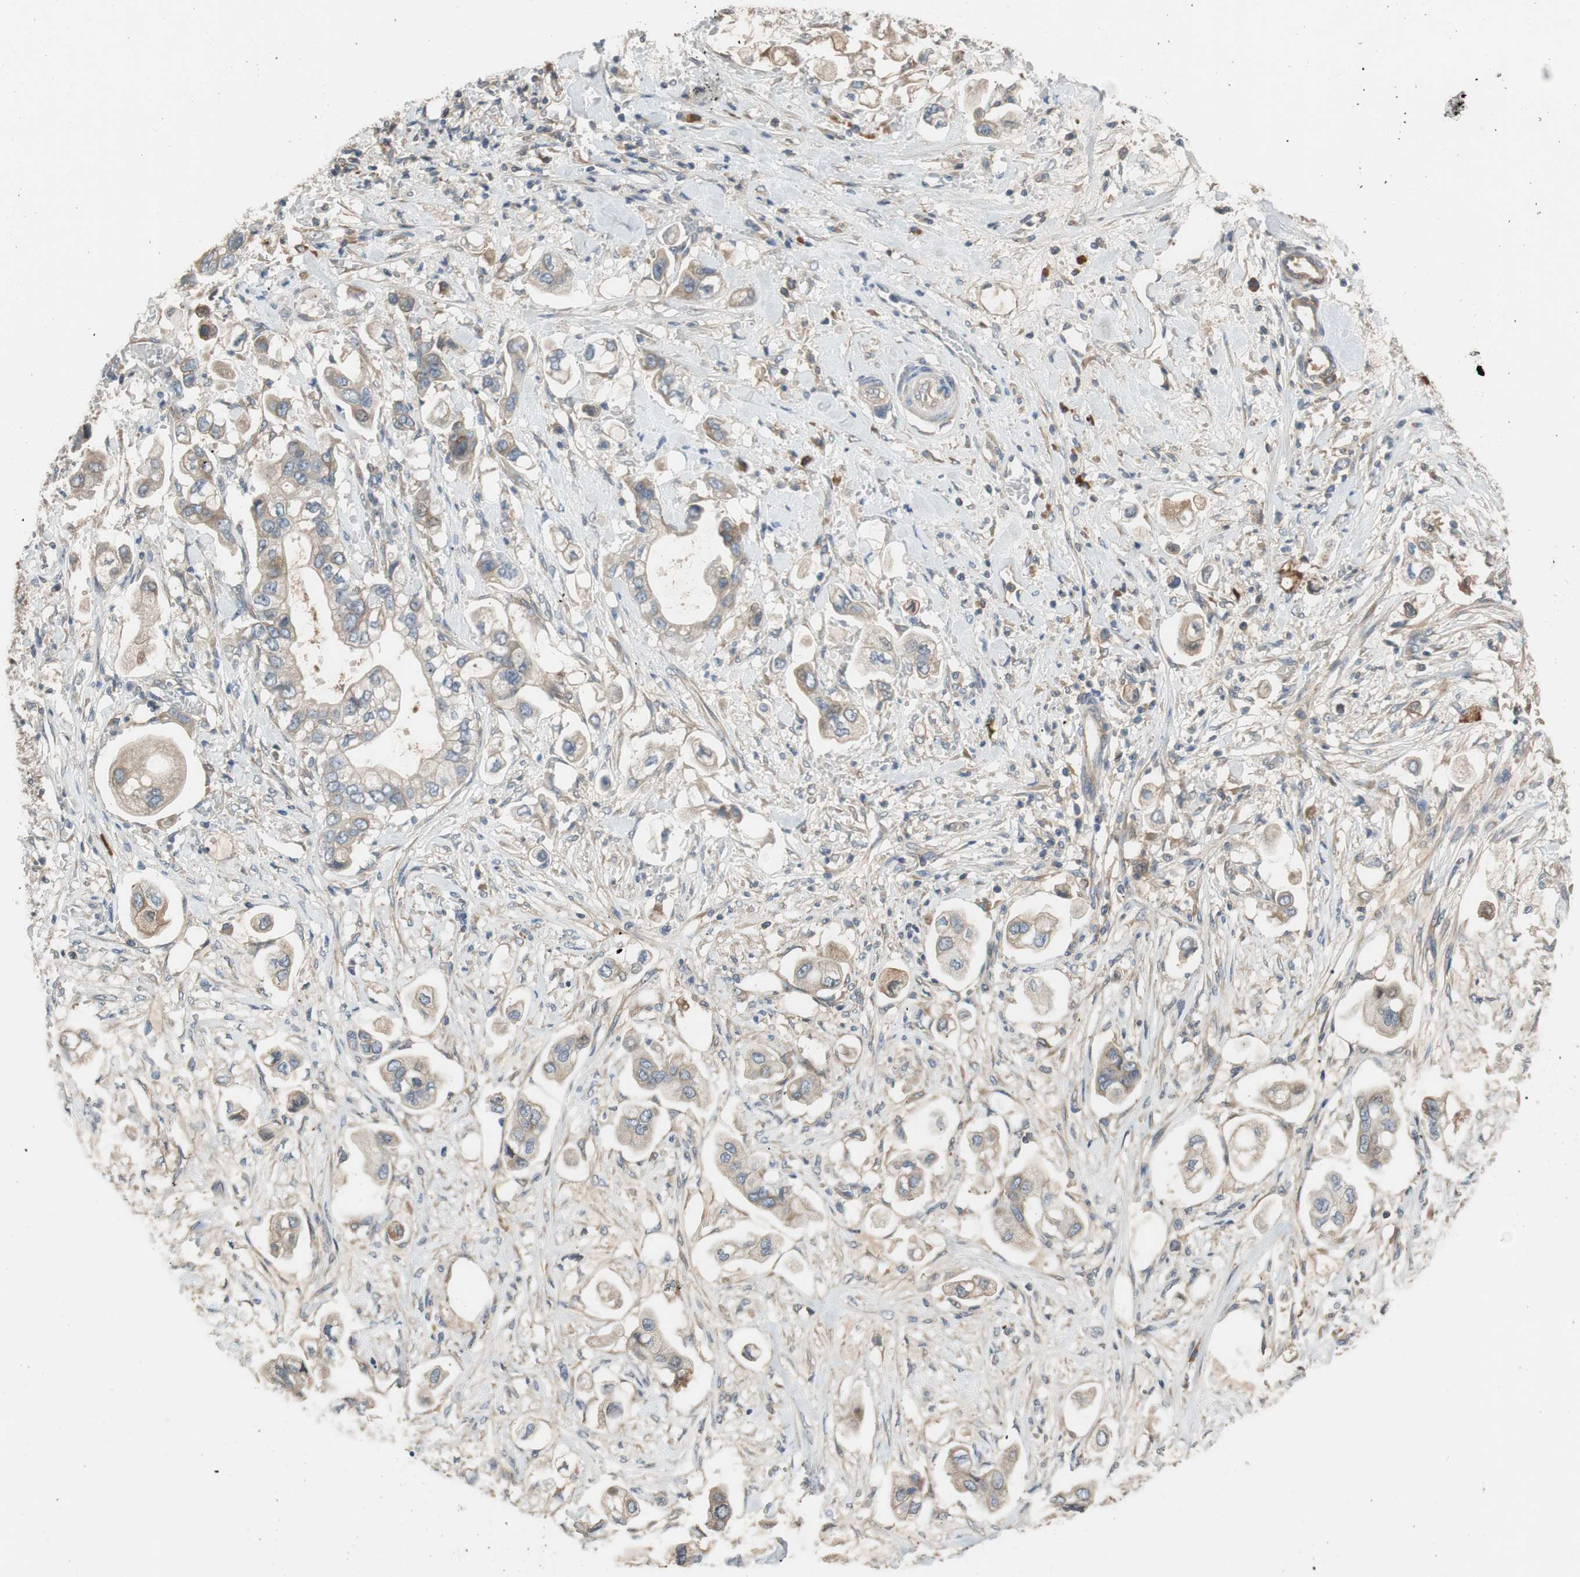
{"staining": {"intensity": "weak", "quantity": ">75%", "location": "cytoplasmic/membranous"}, "tissue": "stomach cancer", "cell_type": "Tumor cells", "image_type": "cancer", "snomed": [{"axis": "morphology", "description": "Adenocarcinoma, NOS"}, {"axis": "topography", "description": "Stomach"}], "caption": "This is an image of immunohistochemistry (IHC) staining of stomach adenocarcinoma, which shows weak staining in the cytoplasmic/membranous of tumor cells.", "gene": "C4A", "patient": {"sex": "male", "age": 62}}